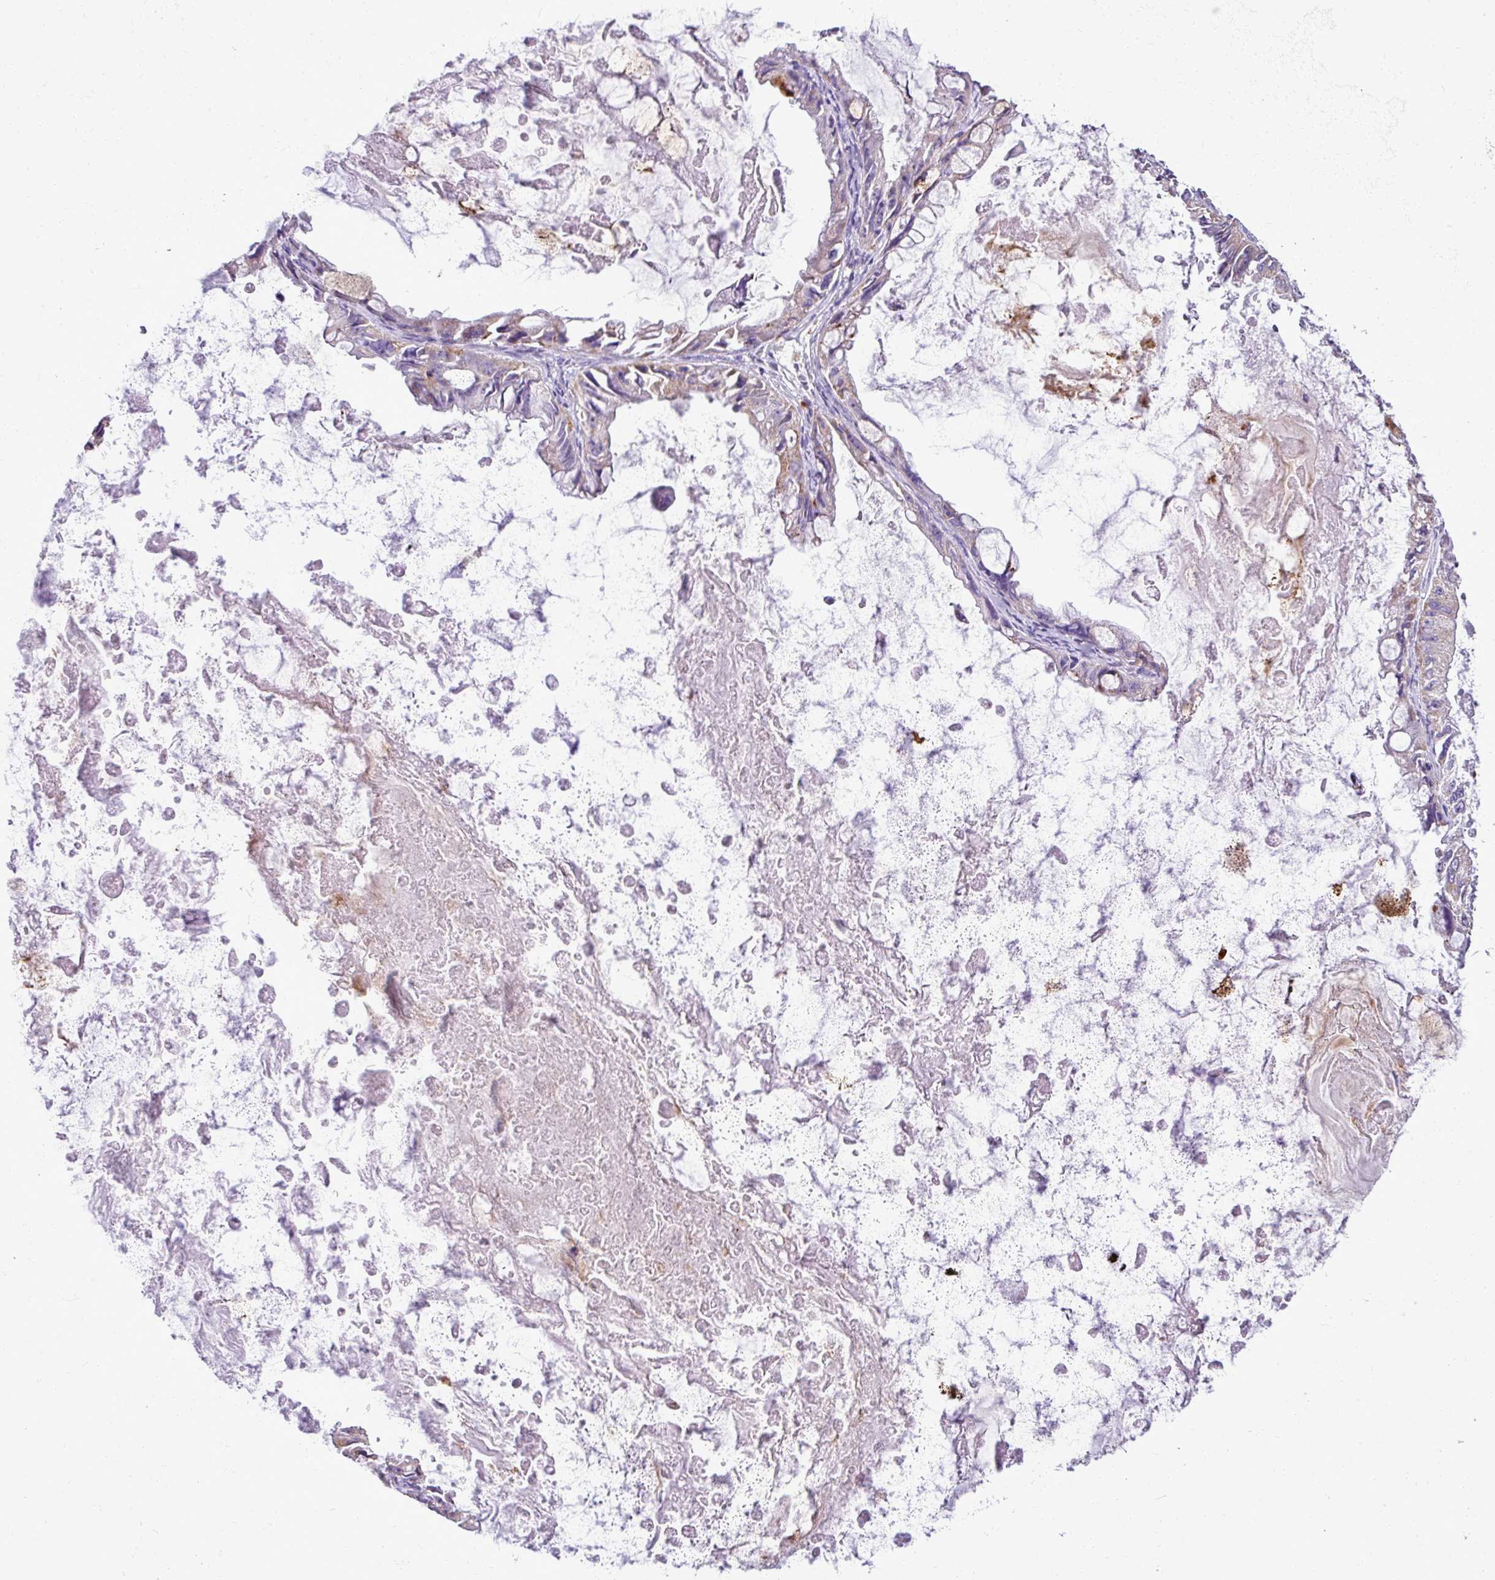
{"staining": {"intensity": "moderate", "quantity": "<25%", "location": "cytoplasmic/membranous"}, "tissue": "ovarian cancer", "cell_type": "Tumor cells", "image_type": "cancer", "snomed": [{"axis": "morphology", "description": "Cystadenocarcinoma, mucinous, NOS"}, {"axis": "topography", "description": "Ovary"}], "caption": "An IHC micrograph of neoplastic tissue is shown. Protein staining in brown shows moderate cytoplasmic/membranous positivity in ovarian cancer within tumor cells.", "gene": "PGAP4", "patient": {"sex": "female", "age": 61}}